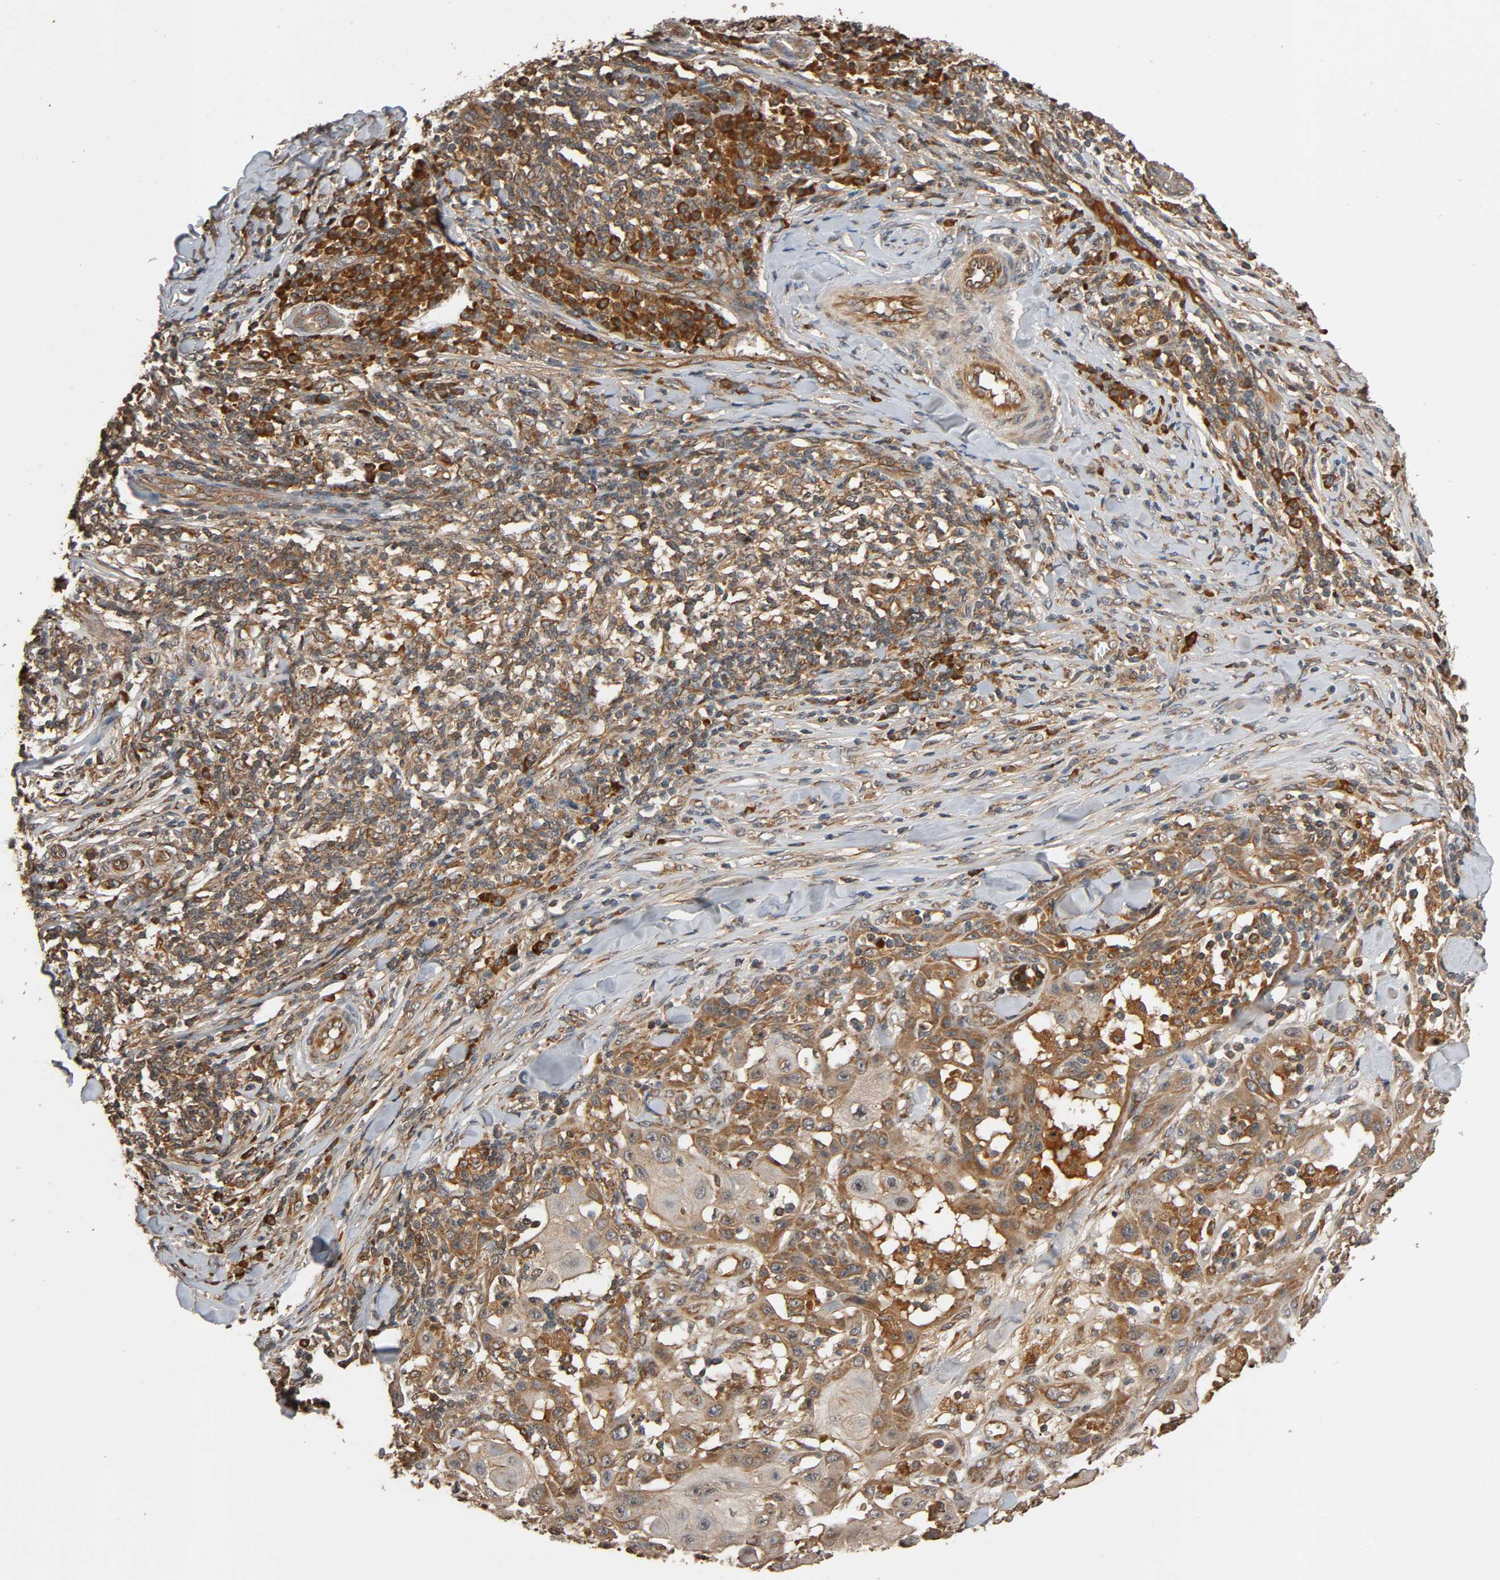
{"staining": {"intensity": "moderate", "quantity": ">75%", "location": "cytoplasmic/membranous"}, "tissue": "skin cancer", "cell_type": "Tumor cells", "image_type": "cancer", "snomed": [{"axis": "morphology", "description": "Squamous cell carcinoma, NOS"}, {"axis": "topography", "description": "Skin"}], "caption": "About >75% of tumor cells in human squamous cell carcinoma (skin) show moderate cytoplasmic/membranous protein staining as visualized by brown immunohistochemical staining.", "gene": "MAP3K8", "patient": {"sex": "male", "age": 24}}